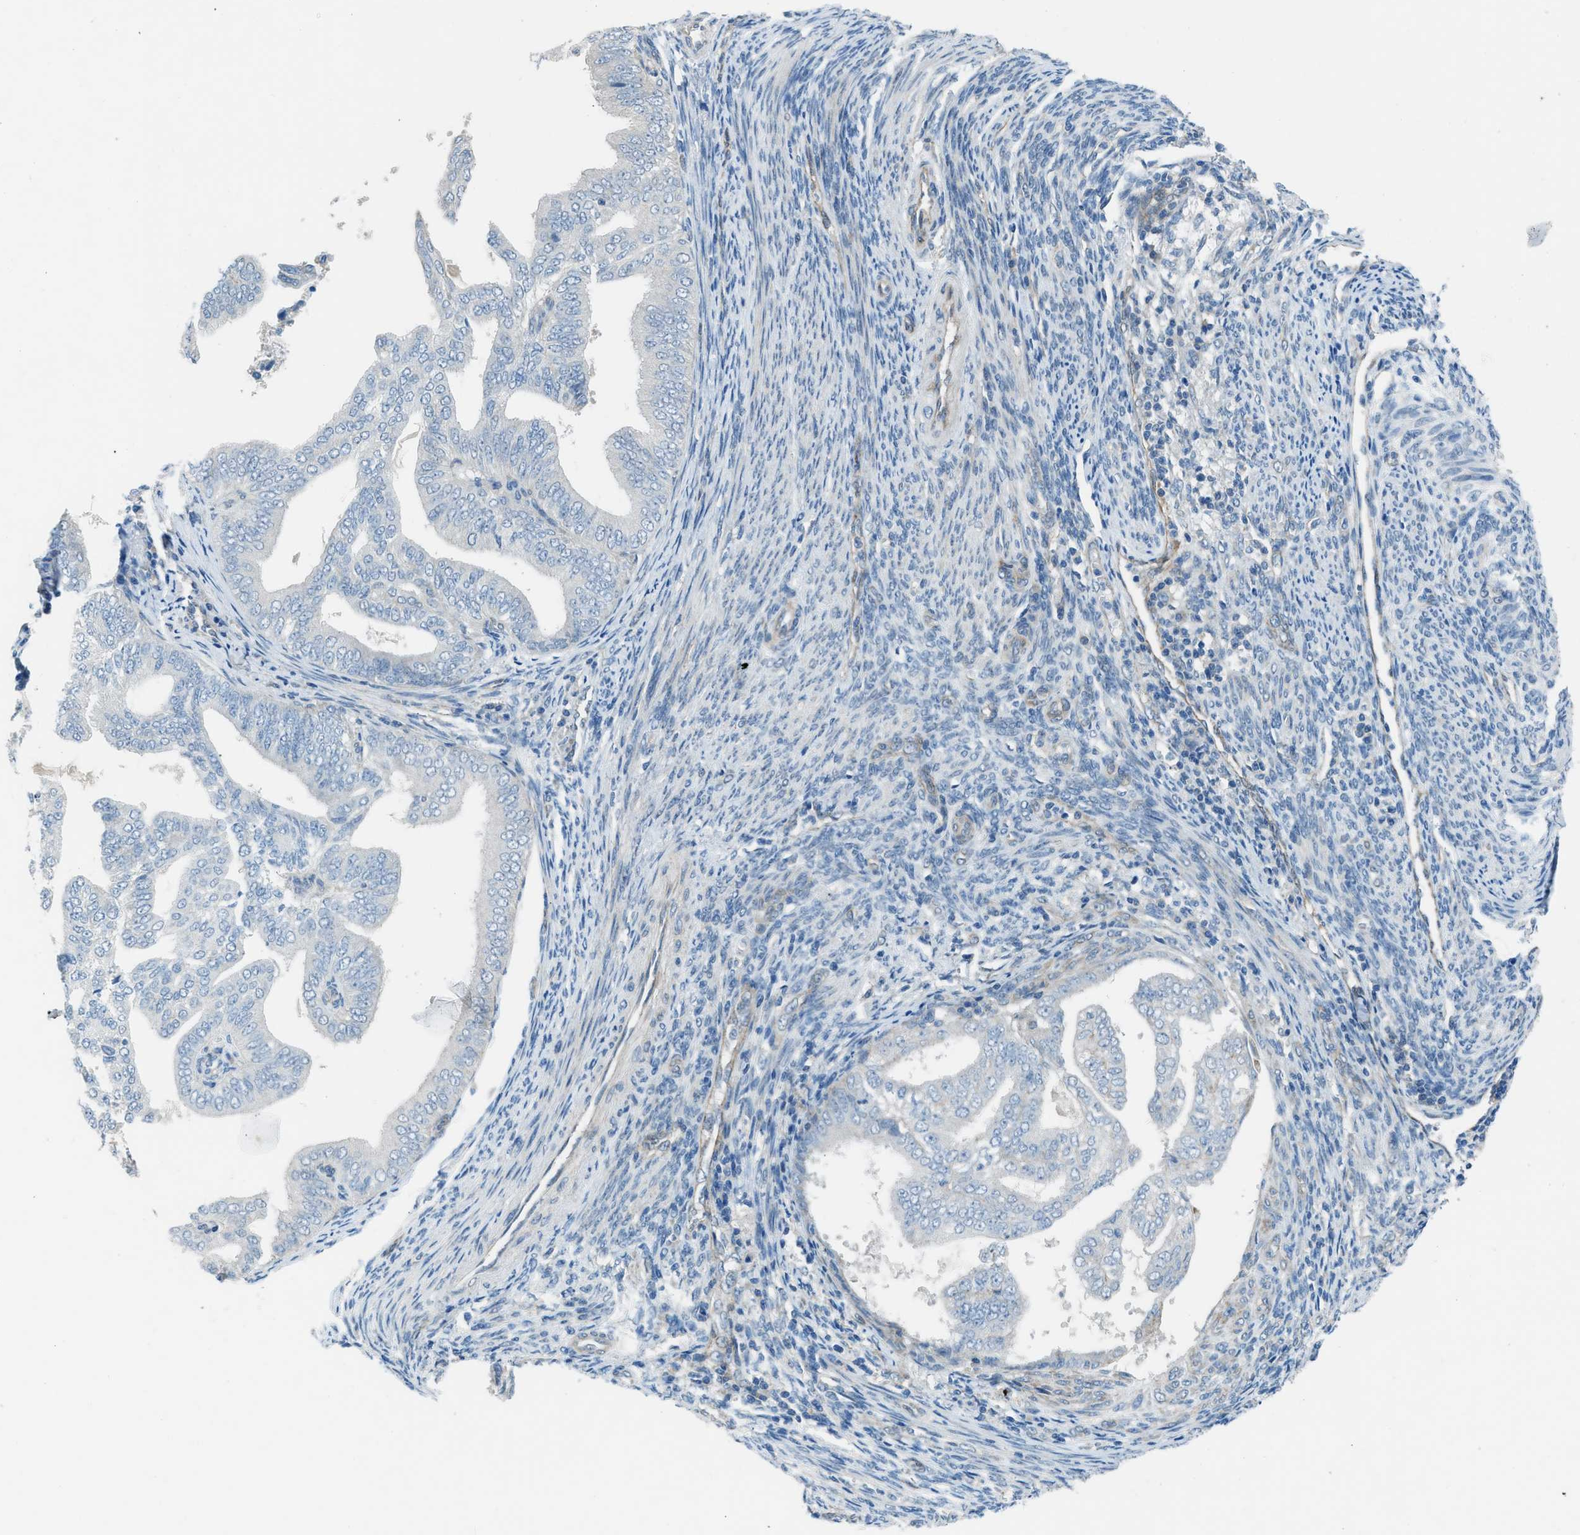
{"staining": {"intensity": "negative", "quantity": "none", "location": "none"}, "tissue": "endometrial cancer", "cell_type": "Tumor cells", "image_type": "cancer", "snomed": [{"axis": "morphology", "description": "Adenocarcinoma, NOS"}, {"axis": "topography", "description": "Endometrium"}], "caption": "High power microscopy histopathology image of an immunohistochemistry micrograph of endometrial cancer (adenocarcinoma), revealing no significant expression in tumor cells.", "gene": "PRKN", "patient": {"sex": "female", "age": 58}}